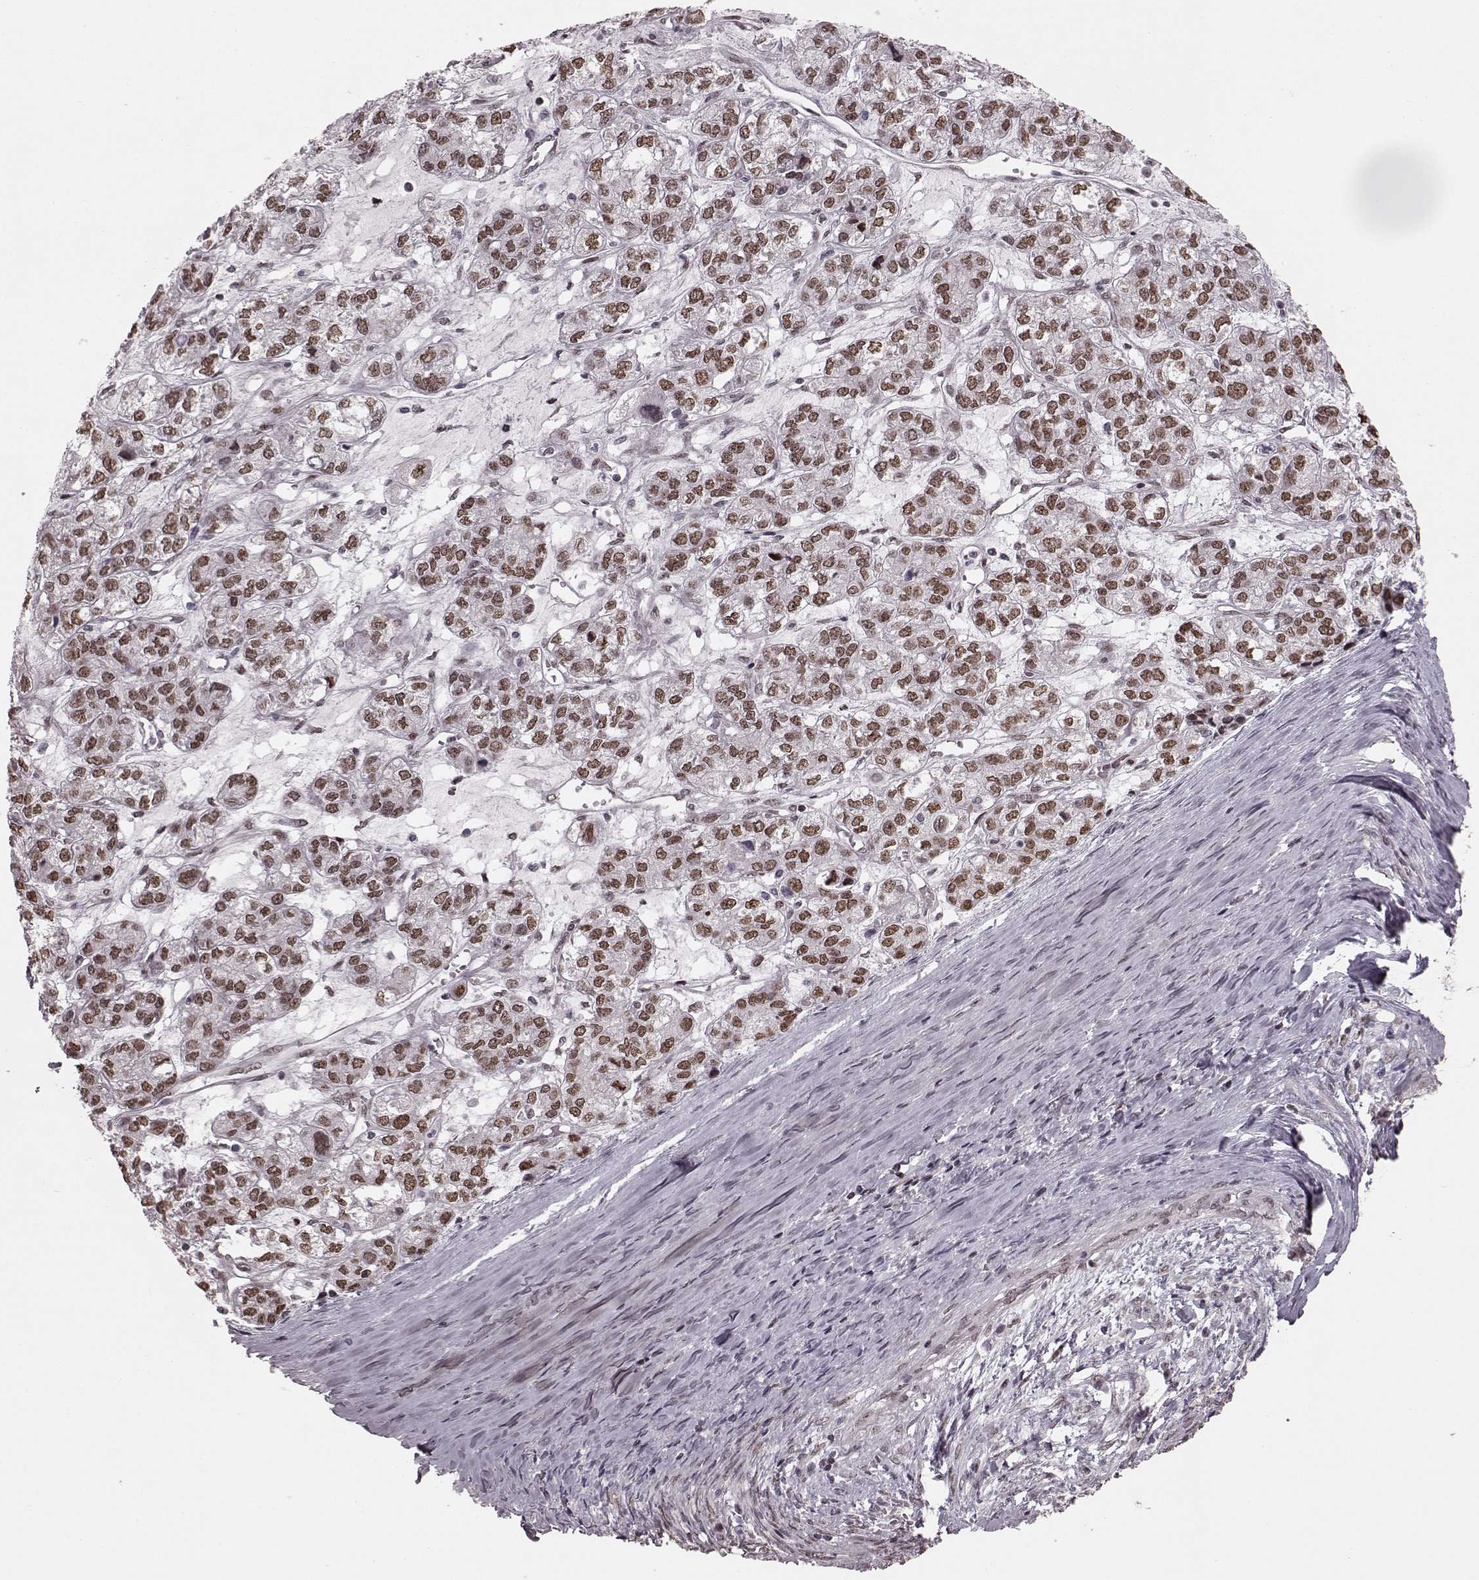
{"staining": {"intensity": "moderate", "quantity": ">75%", "location": "nuclear"}, "tissue": "ovarian cancer", "cell_type": "Tumor cells", "image_type": "cancer", "snomed": [{"axis": "morphology", "description": "Carcinoma, endometroid"}, {"axis": "topography", "description": "Ovary"}], "caption": "Moderate nuclear expression is identified in approximately >75% of tumor cells in ovarian cancer. (Stains: DAB (3,3'-diaminobenzidine) in brown, nuclei in blue, Microscopy: brightfield microscopy at high magnification).", "gene": "NR2C1", "patient": {"sex": "female", "age": 64}}